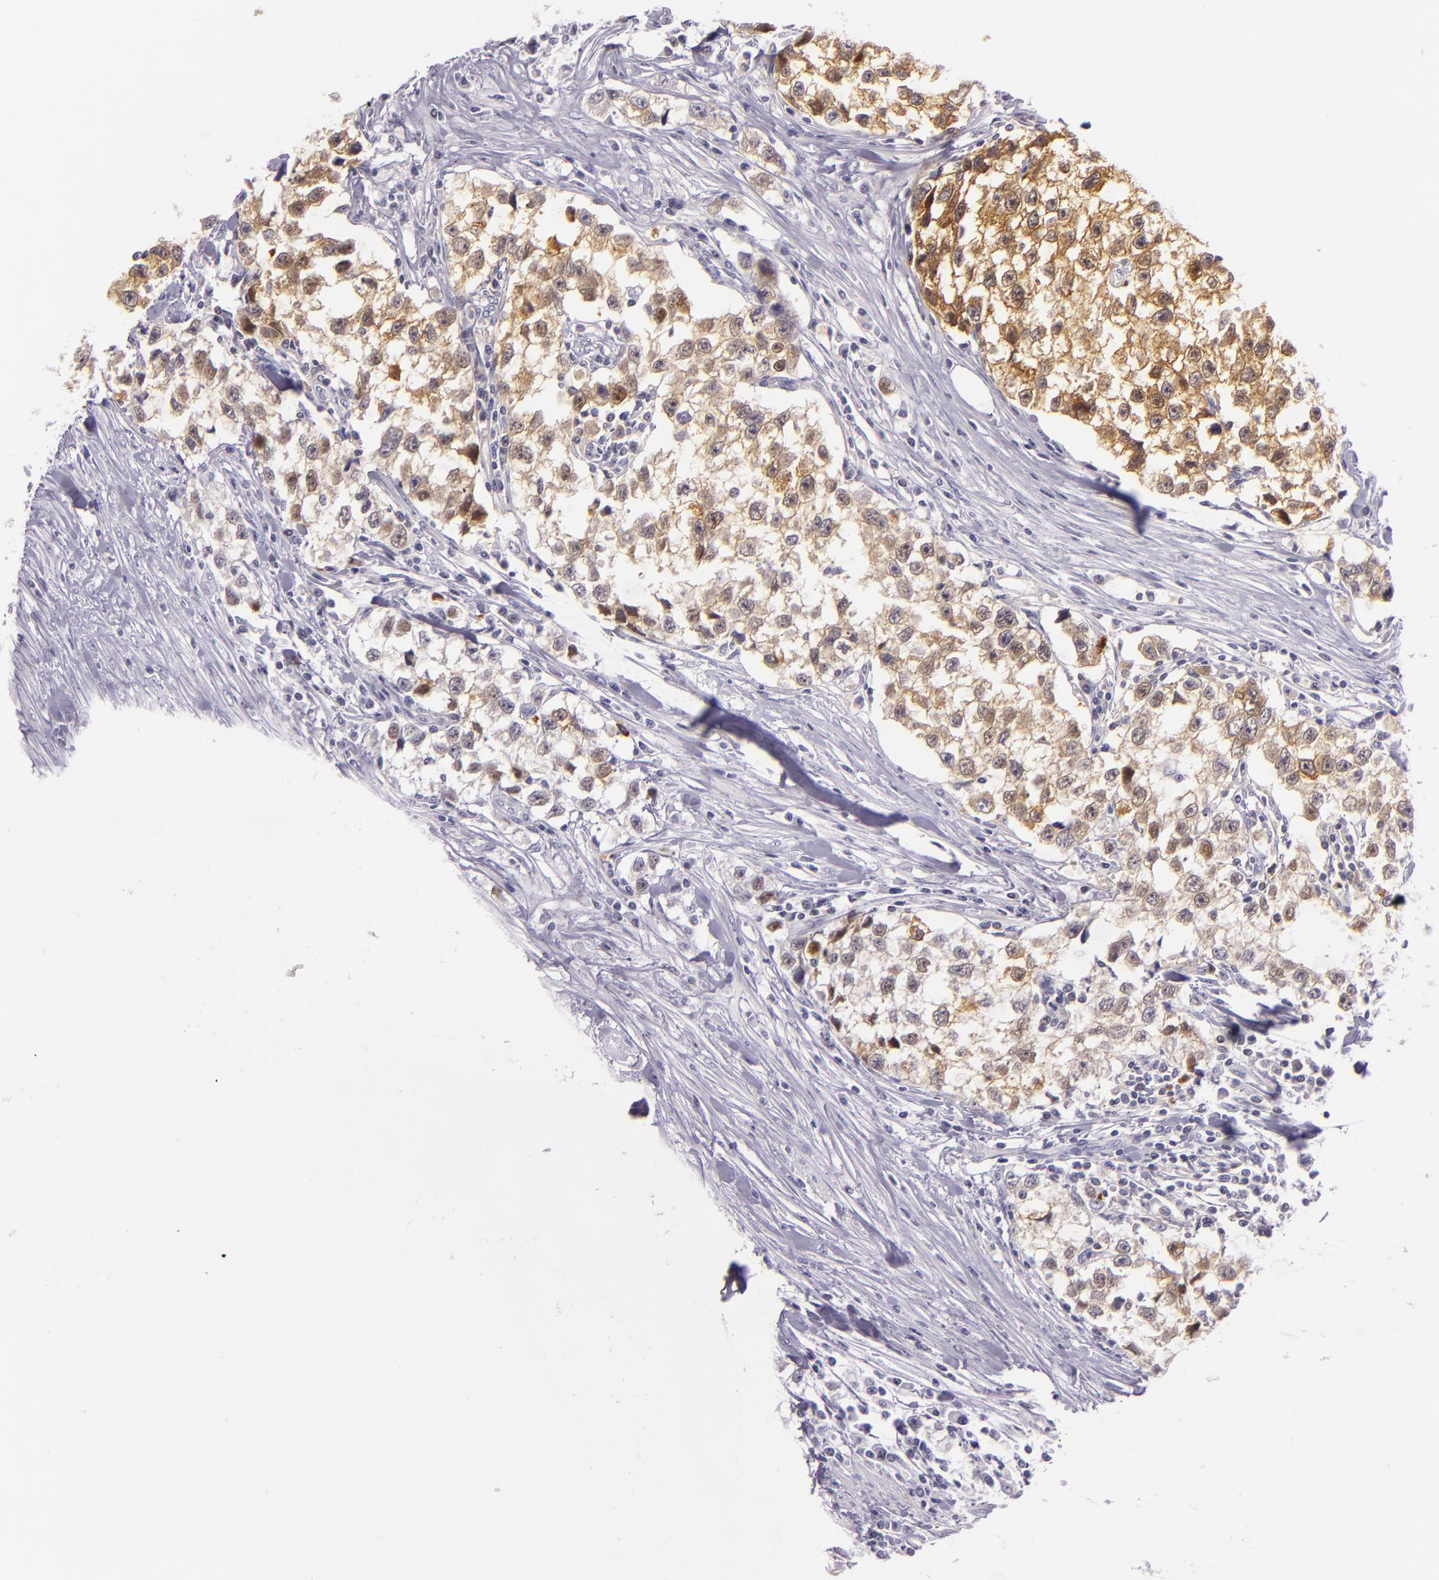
{"staining": {"intensity": "strong", "quantity": ">75%", "location": "cytoplasmic/membranous"}, "tissue": "testis cancer", "cell_type": "Tumor cells", "image_type": "cancer", "snomed": [{"axis": "morphology", "description": "Seminoma, NOS"}, {"axis": "morphology", "description": "Carcinoma, Embryonal, NOS"}, {"axis": "topography", "description": "Testis"}], "caption": "Protein staining reveals strong cytoplasmic/membranous staining in about >75% of tumor cells in embryonal carcinoma (testis). (Stains: DAB in brown, nuclei in blue, Microscopy: brightfield microscopy at high magnification).", "gene": "HSP90AA1", "patient": {"sex": "male", "age": 30}}